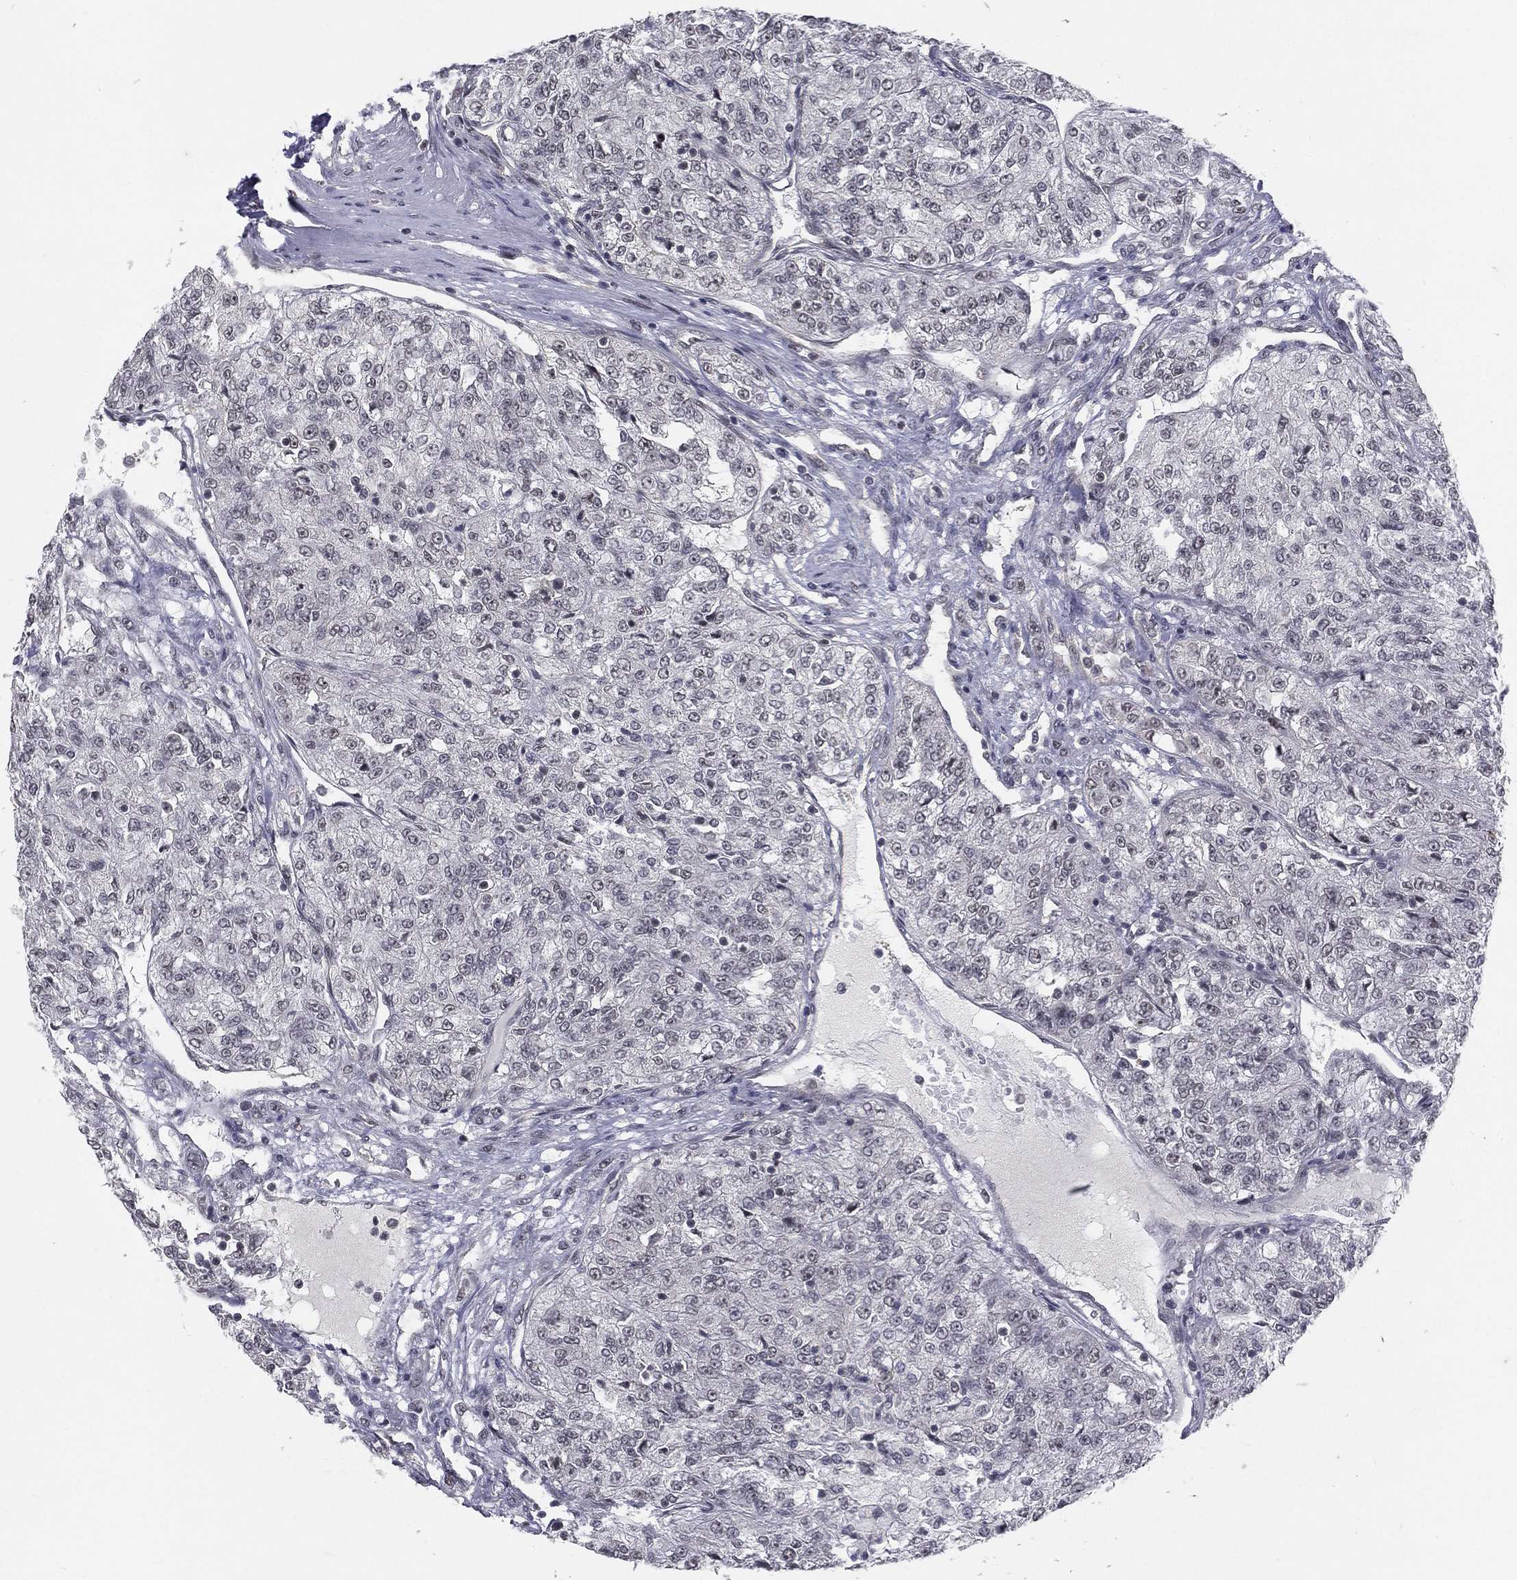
{"staining": {"intensity": "negative", "quantity": "none", "location": "none"}, "tissue": "renal cancer", "cell_type": "Tumor cells", "image_type": "cancer", "snomed": [{"axis": "morphology", "description": "Adenocarcinoma, NOS"}, {"axis": "topography", "description": "Kidney"}], "caption": "An immunohistochemistry micrograph of renal cancer (adenocarcinoma) is shown. There is no staining in tumor cells of renal cancer (adenocarcinoma).", "gene": "MORC2", "patient": {"sex": "female", "age": 63}}